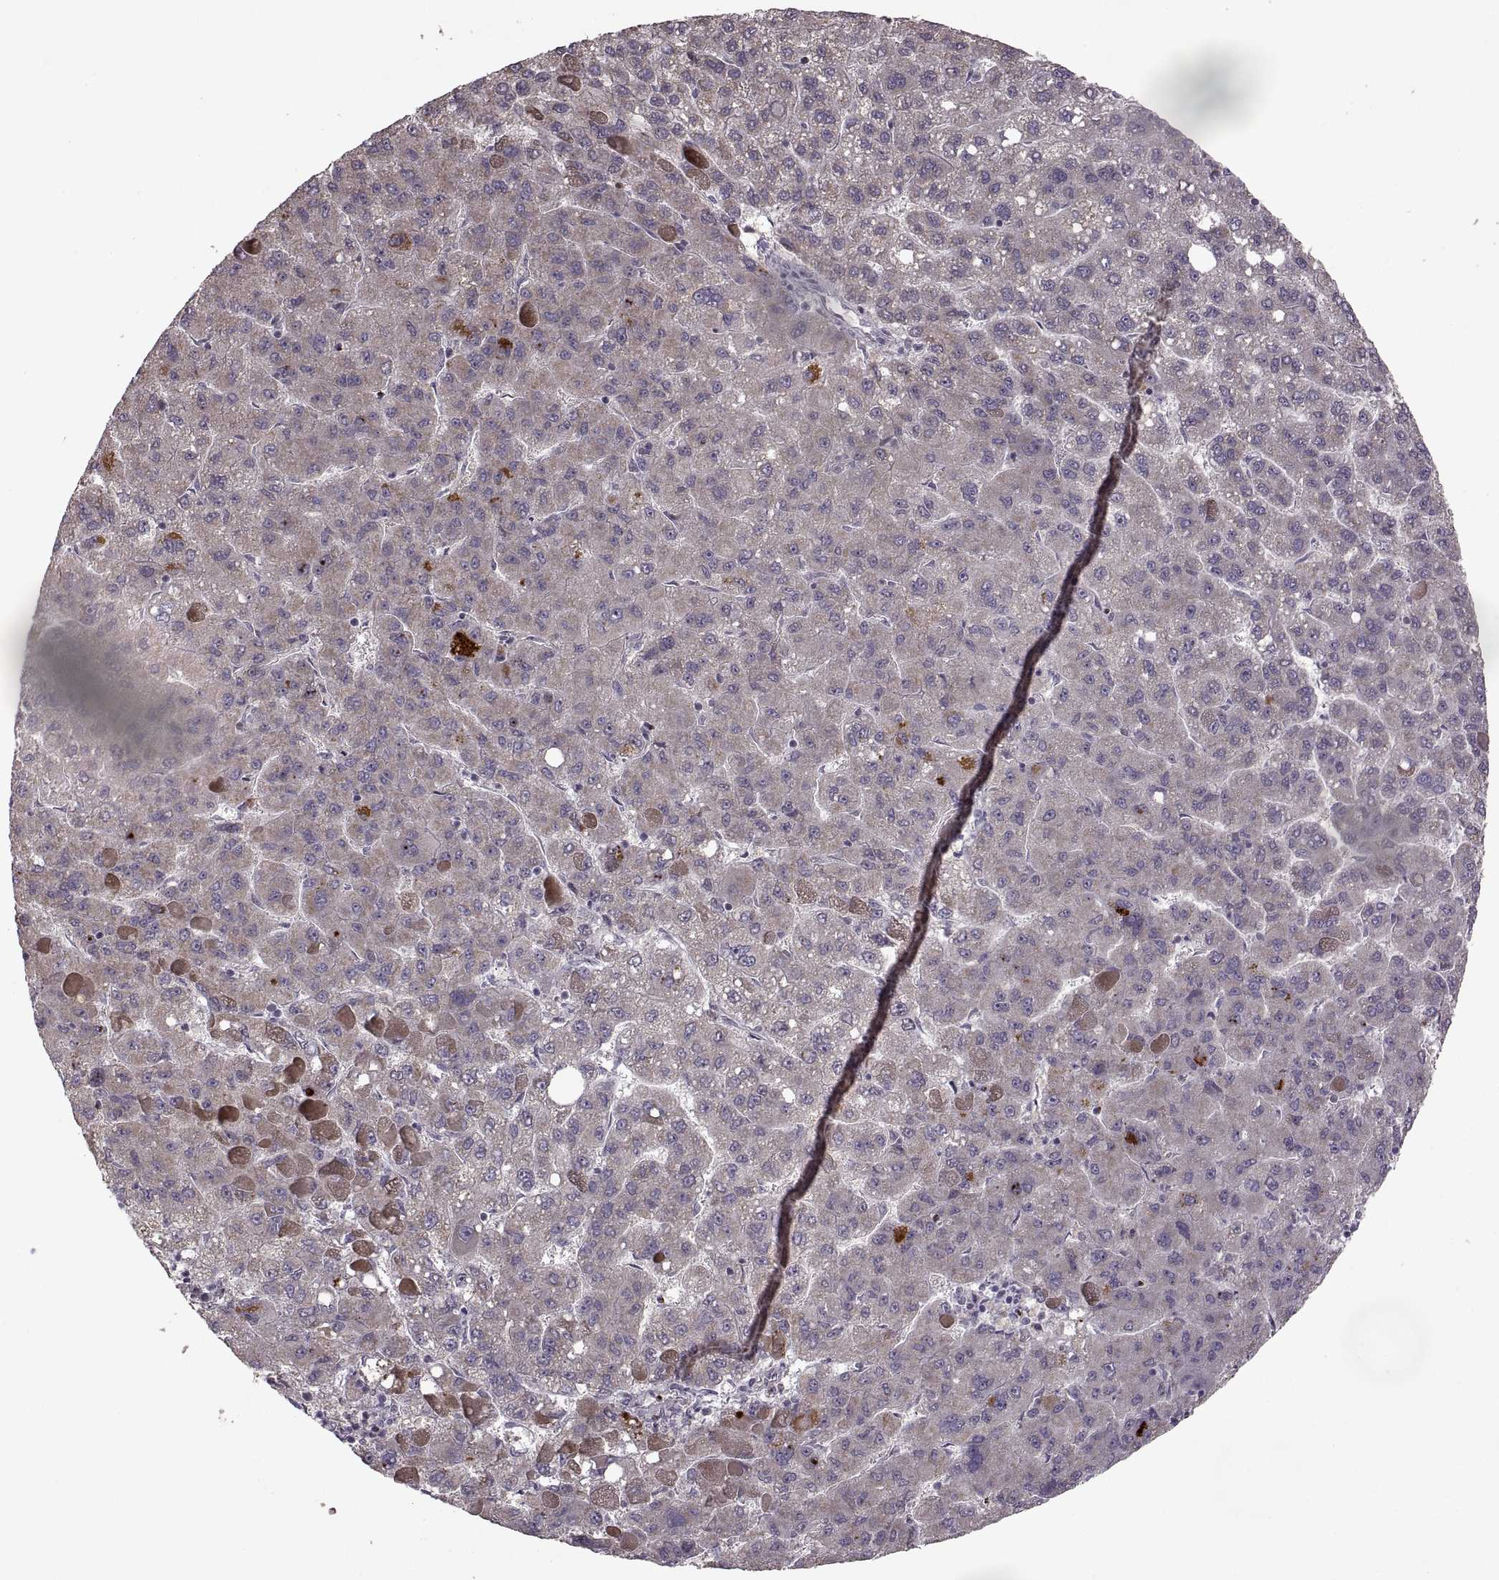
{"staining": {"intensity": "weak", "quantity": ">75%", "location": "cytoplasmic/membranous"}, "tissue": "liver cancer", "cell_type": "Tumor cells", "image_type": "cancer", "snomed": [{"axis": "morphology", "description": "Carcinoma, Hepatocellular, NOS"}, {"axis": "topography", "description": "Liver"}], "caption": "IHC photomicrograph of liver cancer stained for a protein (brown), which reveals low levels of weak cytoplasmic/membranous staining in approximately >75% of tumor cells.", "gene": "PIERCE1", "patient": {"sex": "female", "age": 82}}